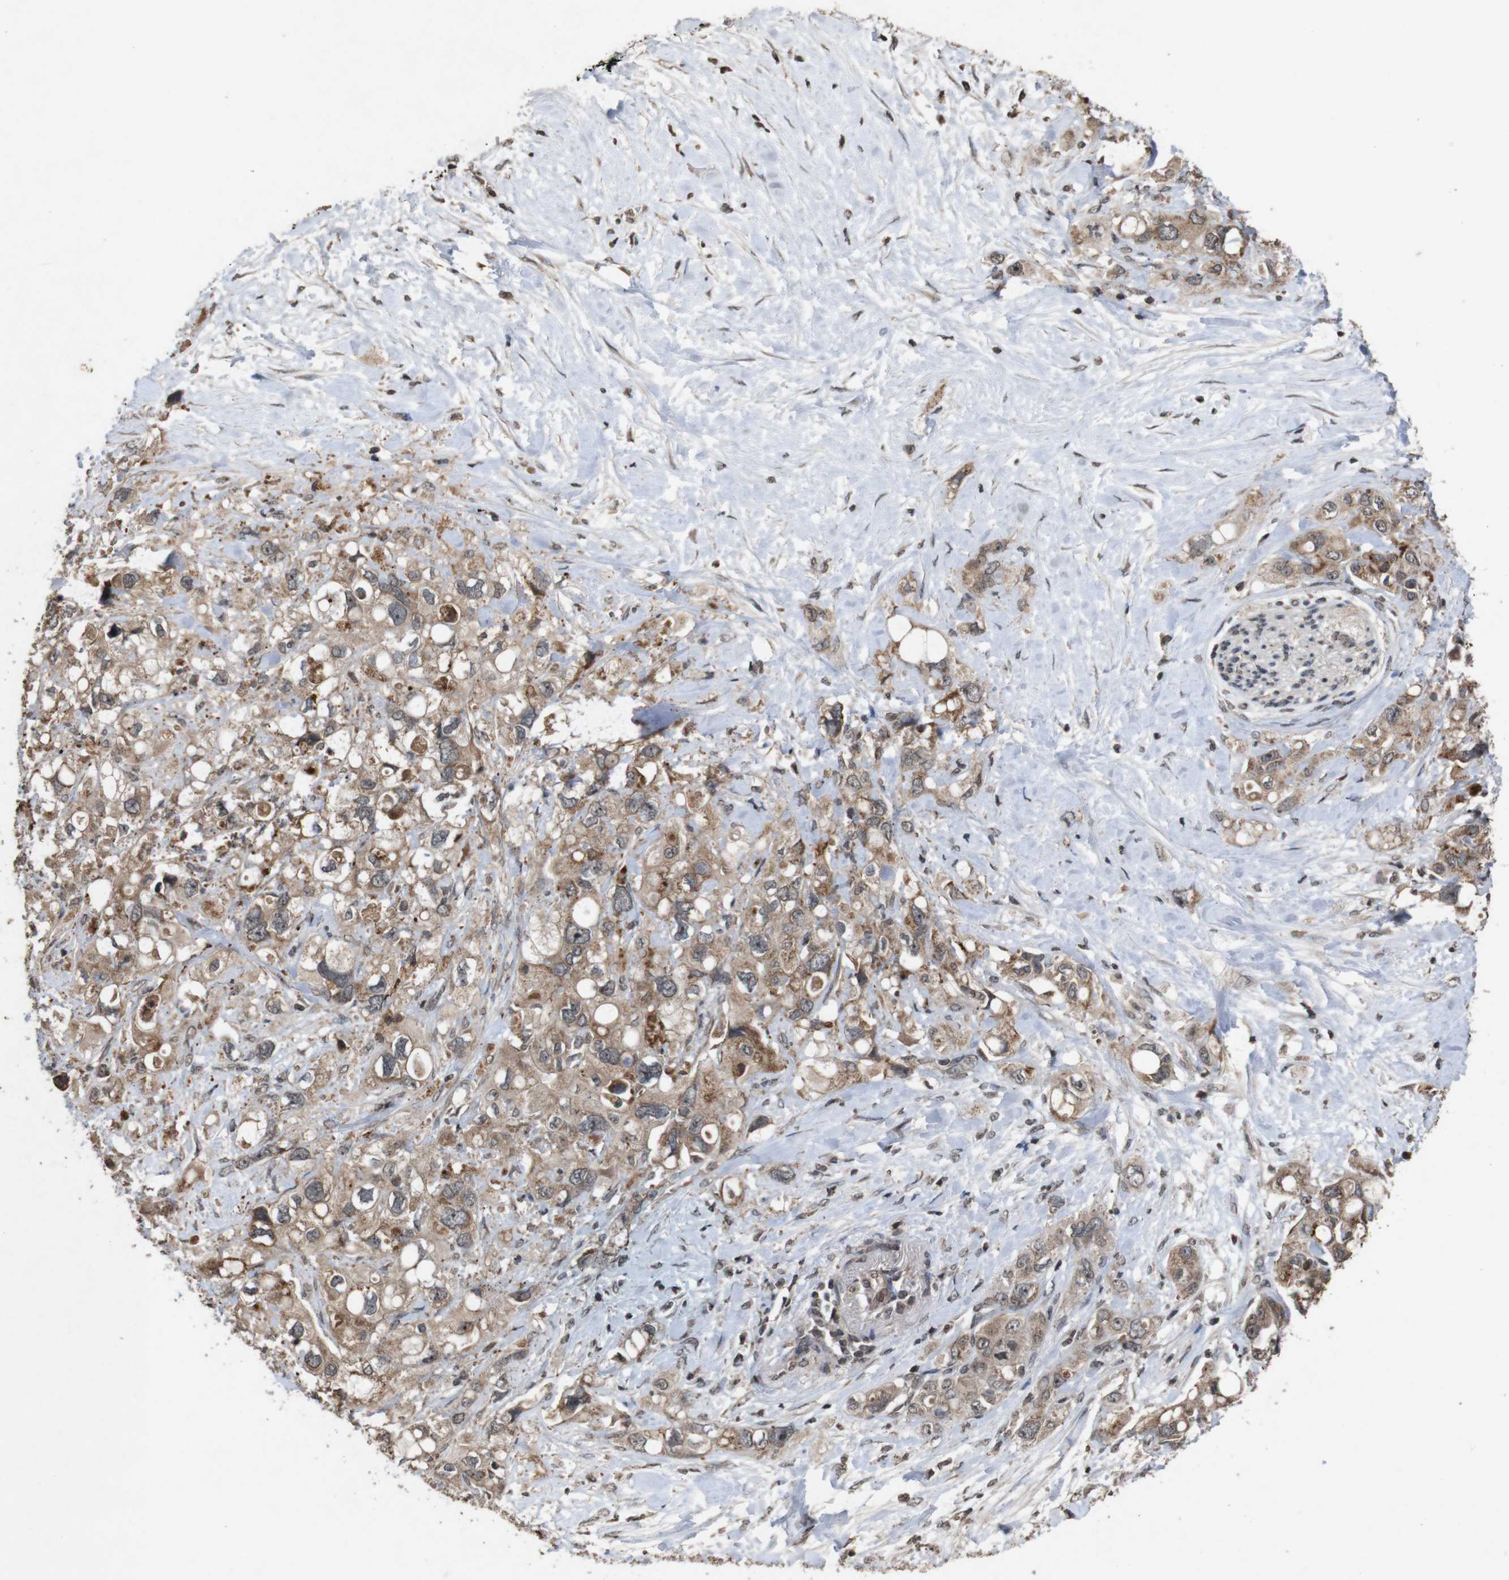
{"staining": {"intensity": "moderate", "quantity": ">75%", "location": "cytoplasmic/membranous"}, "tissue": "pancreatic cancer", "cell_type": "Tumor cells", "image_type": "cancer", "snomed": [{"axis": "morphology", "description": "Adenocarcinoma, NOS"}, {"axis": "topography", "description": "Pancreas"}], "caption": "Protein analysis of adenocarcinoma (pancreatic) tissue reveals moderate cytoplasmic/membranous positivity in about >75% of tumor cells.", "gene": "SORL1", "patient": {"sex": "female", "age": 56}}